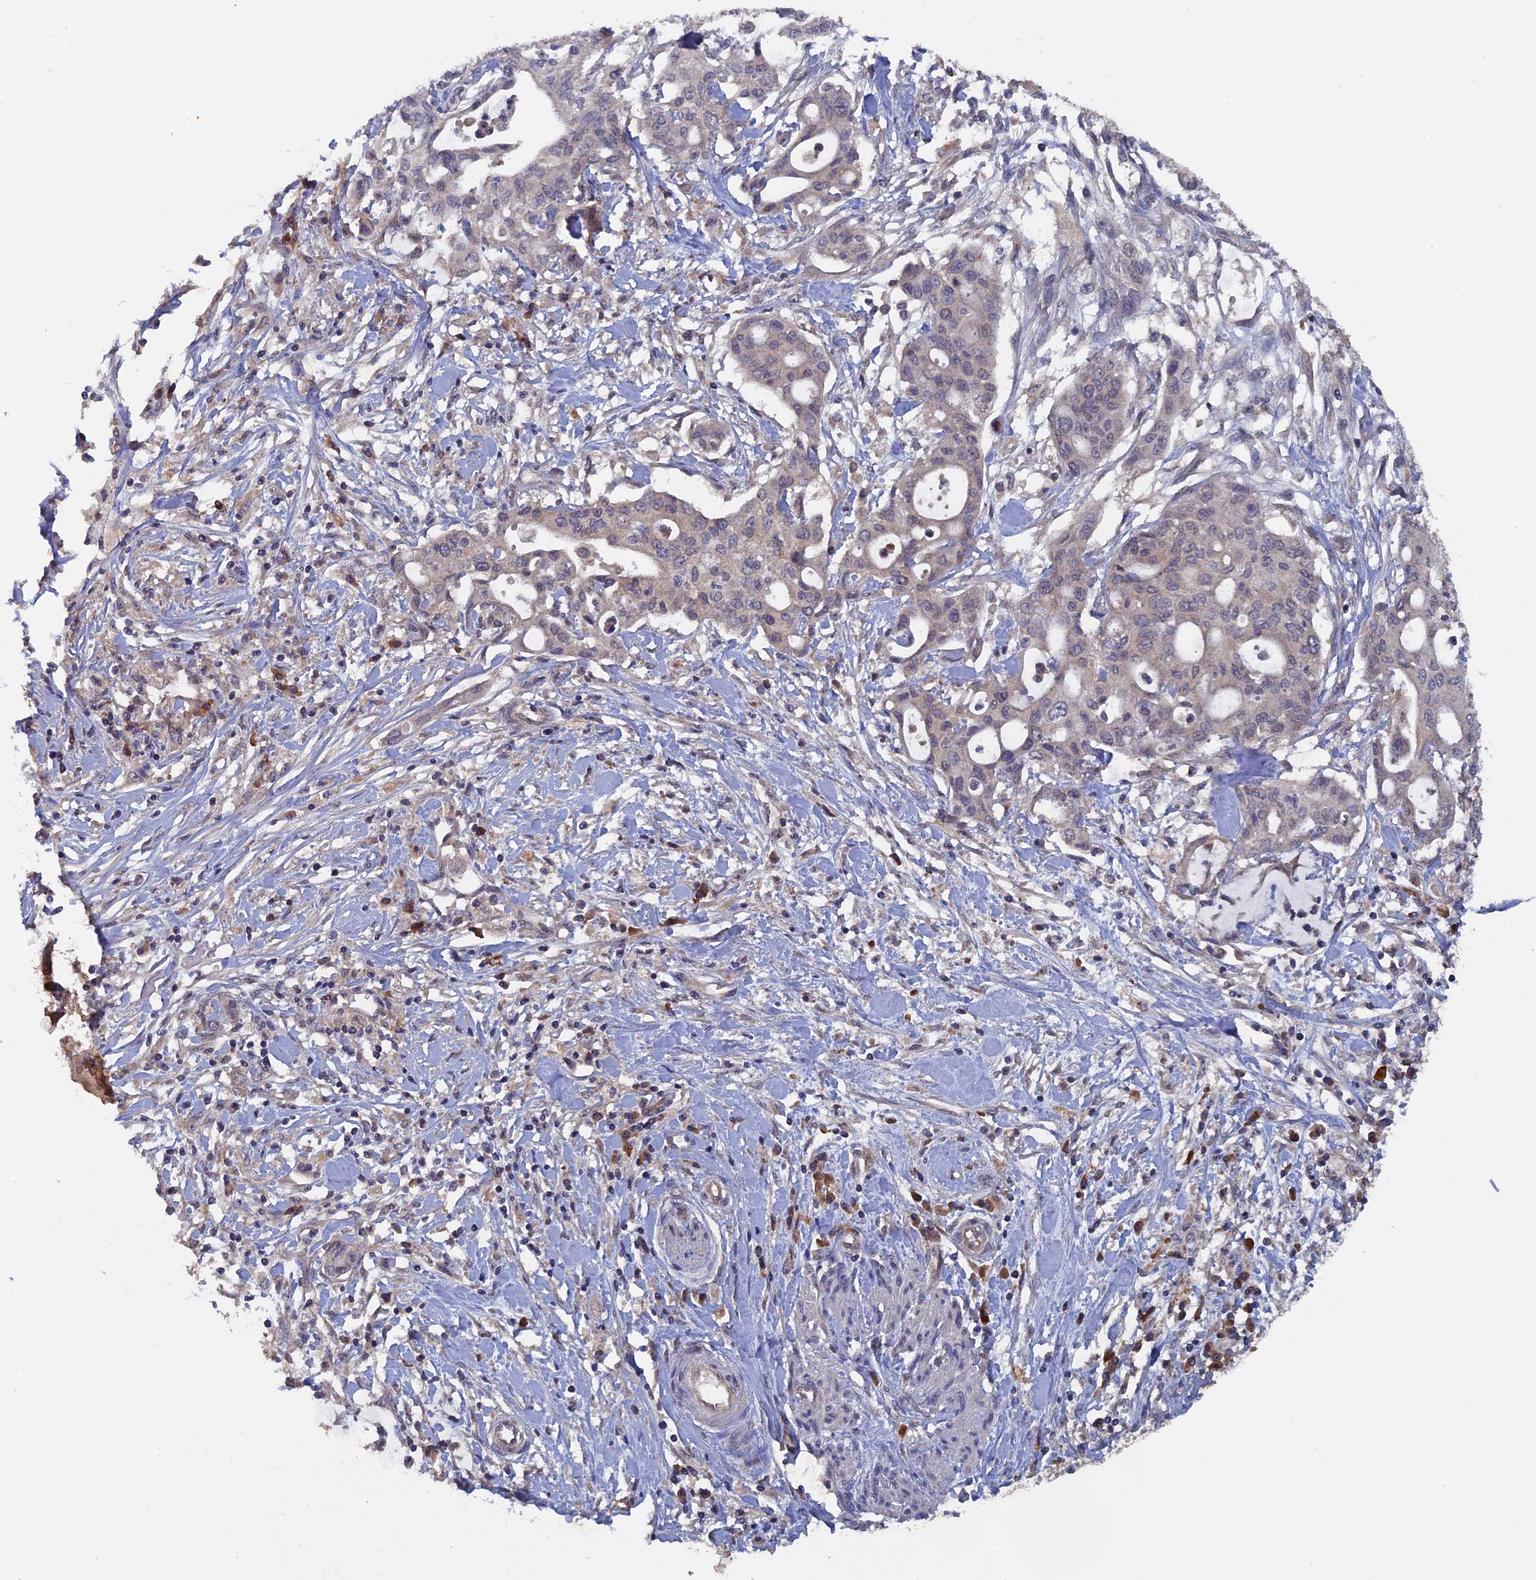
{"staining": {"intensity": "negative", "quantity": "none", "location": "none"}, "tissue": "pancreatic cancer", "cell_type": "Tumor cells", "image_type": "cancer", "snomed": [{"axis": "morphology", "description": "Adenocarcinoma, NOS"}, {"axis": "topography", "description": "Pancreas"}], "caption": "Tumor cells show no significant staining in adenocarcinoma (pancreatic).", "gene": "RAB15", "patient": {"sex": "male", "age": 46}}